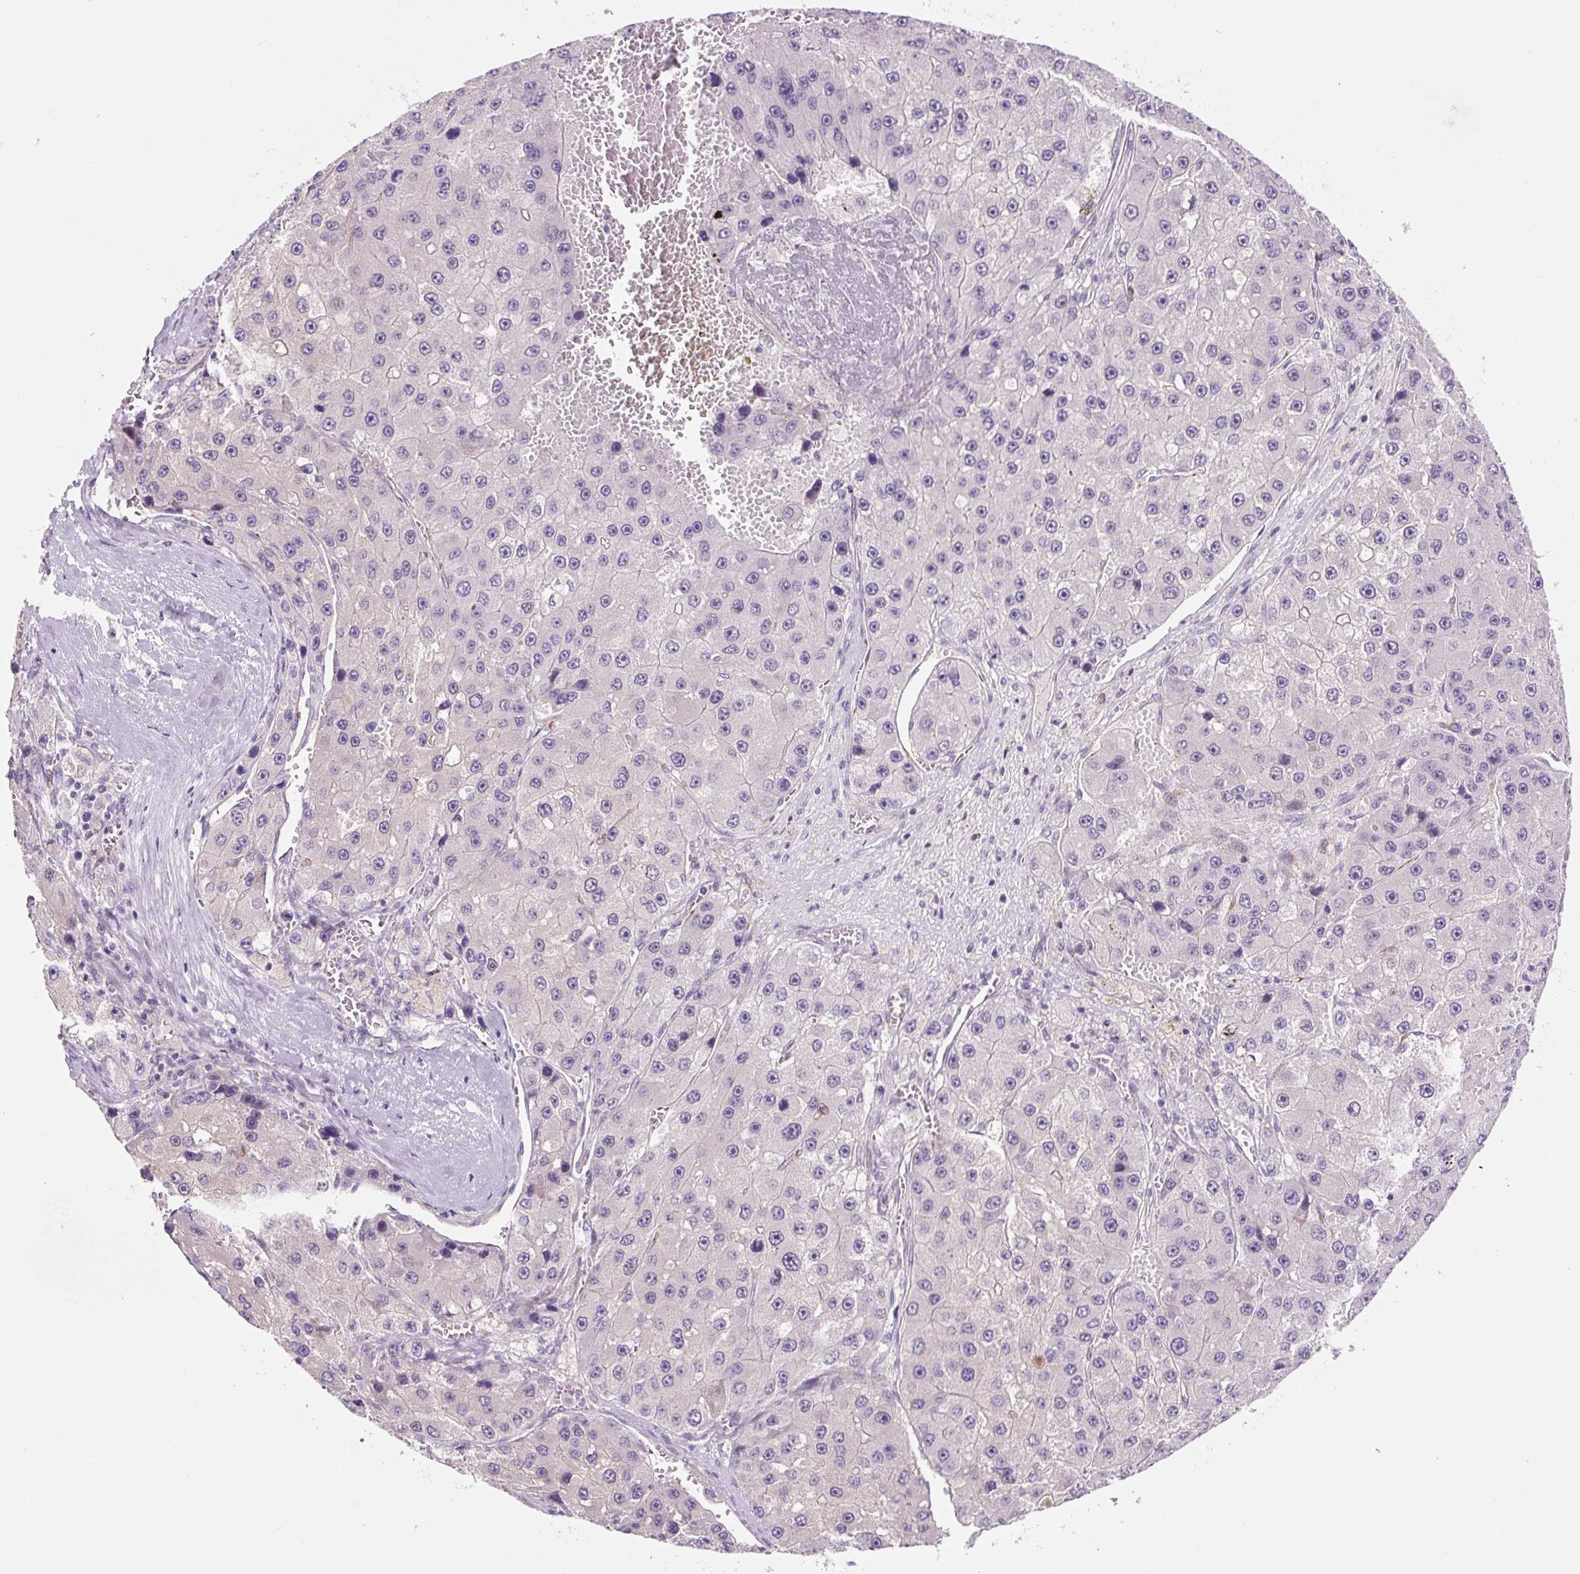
{"staining": {"intensity": "negative", "quantity": "none", "location": "none"}, "tissue": "liver cancer", "cell_type": "Tumor cells", "image_type": "cancer", "snomed": [{"axis": "morphology", "description": "Carcinoma, Hepatocellular, NOS"}, {"axis": "topography", "description": "Liver"}], "caption": "Tumor cells show no significant positivity in liver hepatocellular carcinoma.", "gene": "CCL25", "patient": {"sex": "female", "age": 73}}